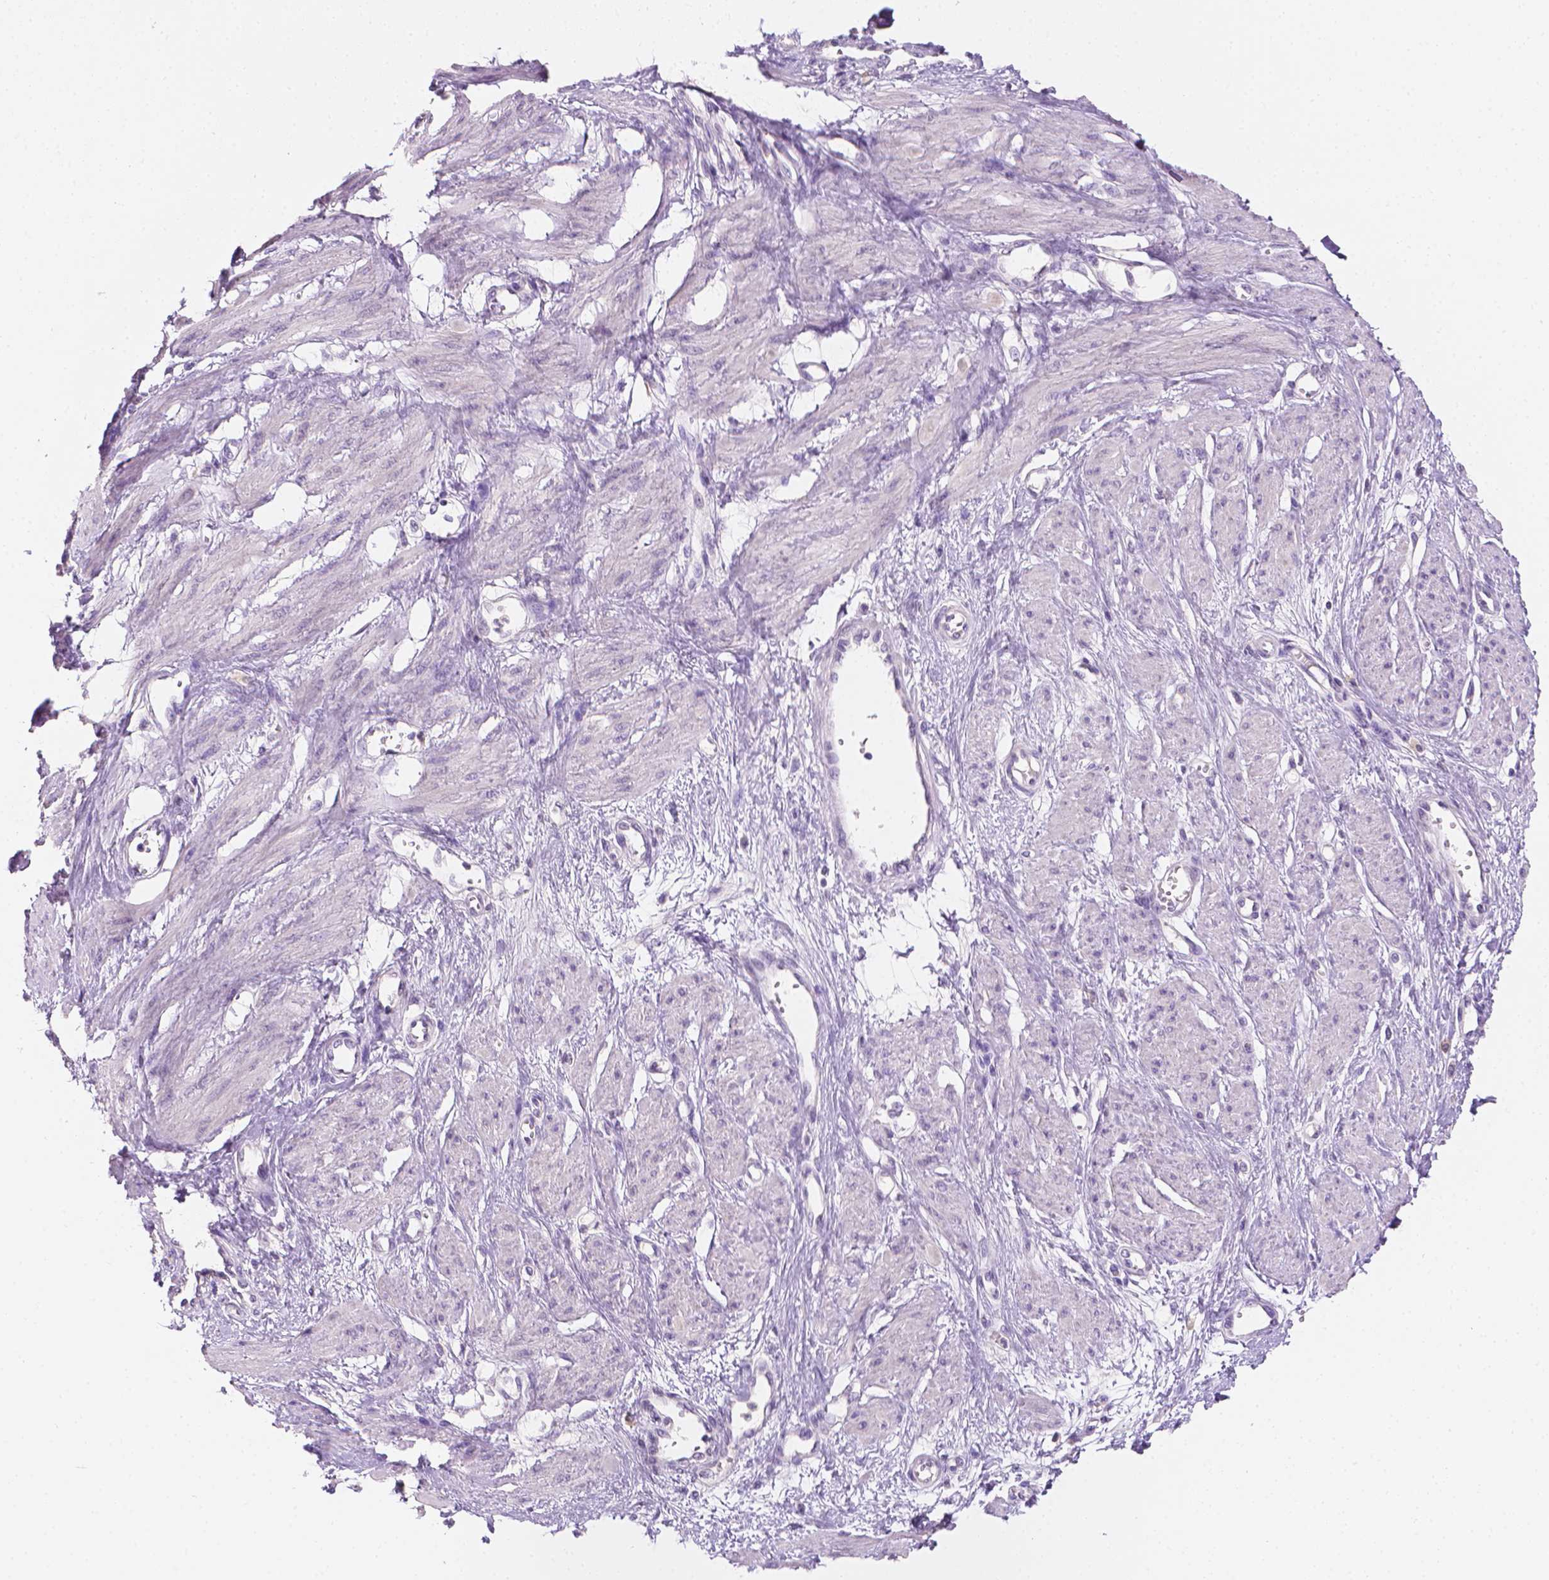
{"staining": {"intensity": "negative", "quantity": "none", "location": "none"}, "tissue": "smooth muscle", "cell_type": "Smooth muscle cells", "image_type": "normal", "snomed": [{"axis": "morphology", "description": "Normal tissue, NOS"}, {"axis": "topography", "description": "Smooth muscle"}, {"axis": "topography", "description": "Uterus"}], "caption": "Smooth muscle cells show no significant staining in normal smooth muscle. The staining was performed using DAB (3,3'-diaminobenzidine) to visualize the protein expression in brown, while the nuclei were stained in blue with hematoxylin (Magnification: 20x).", "gene": "FASN", "patient": {"sex": "female", "age": 39}}